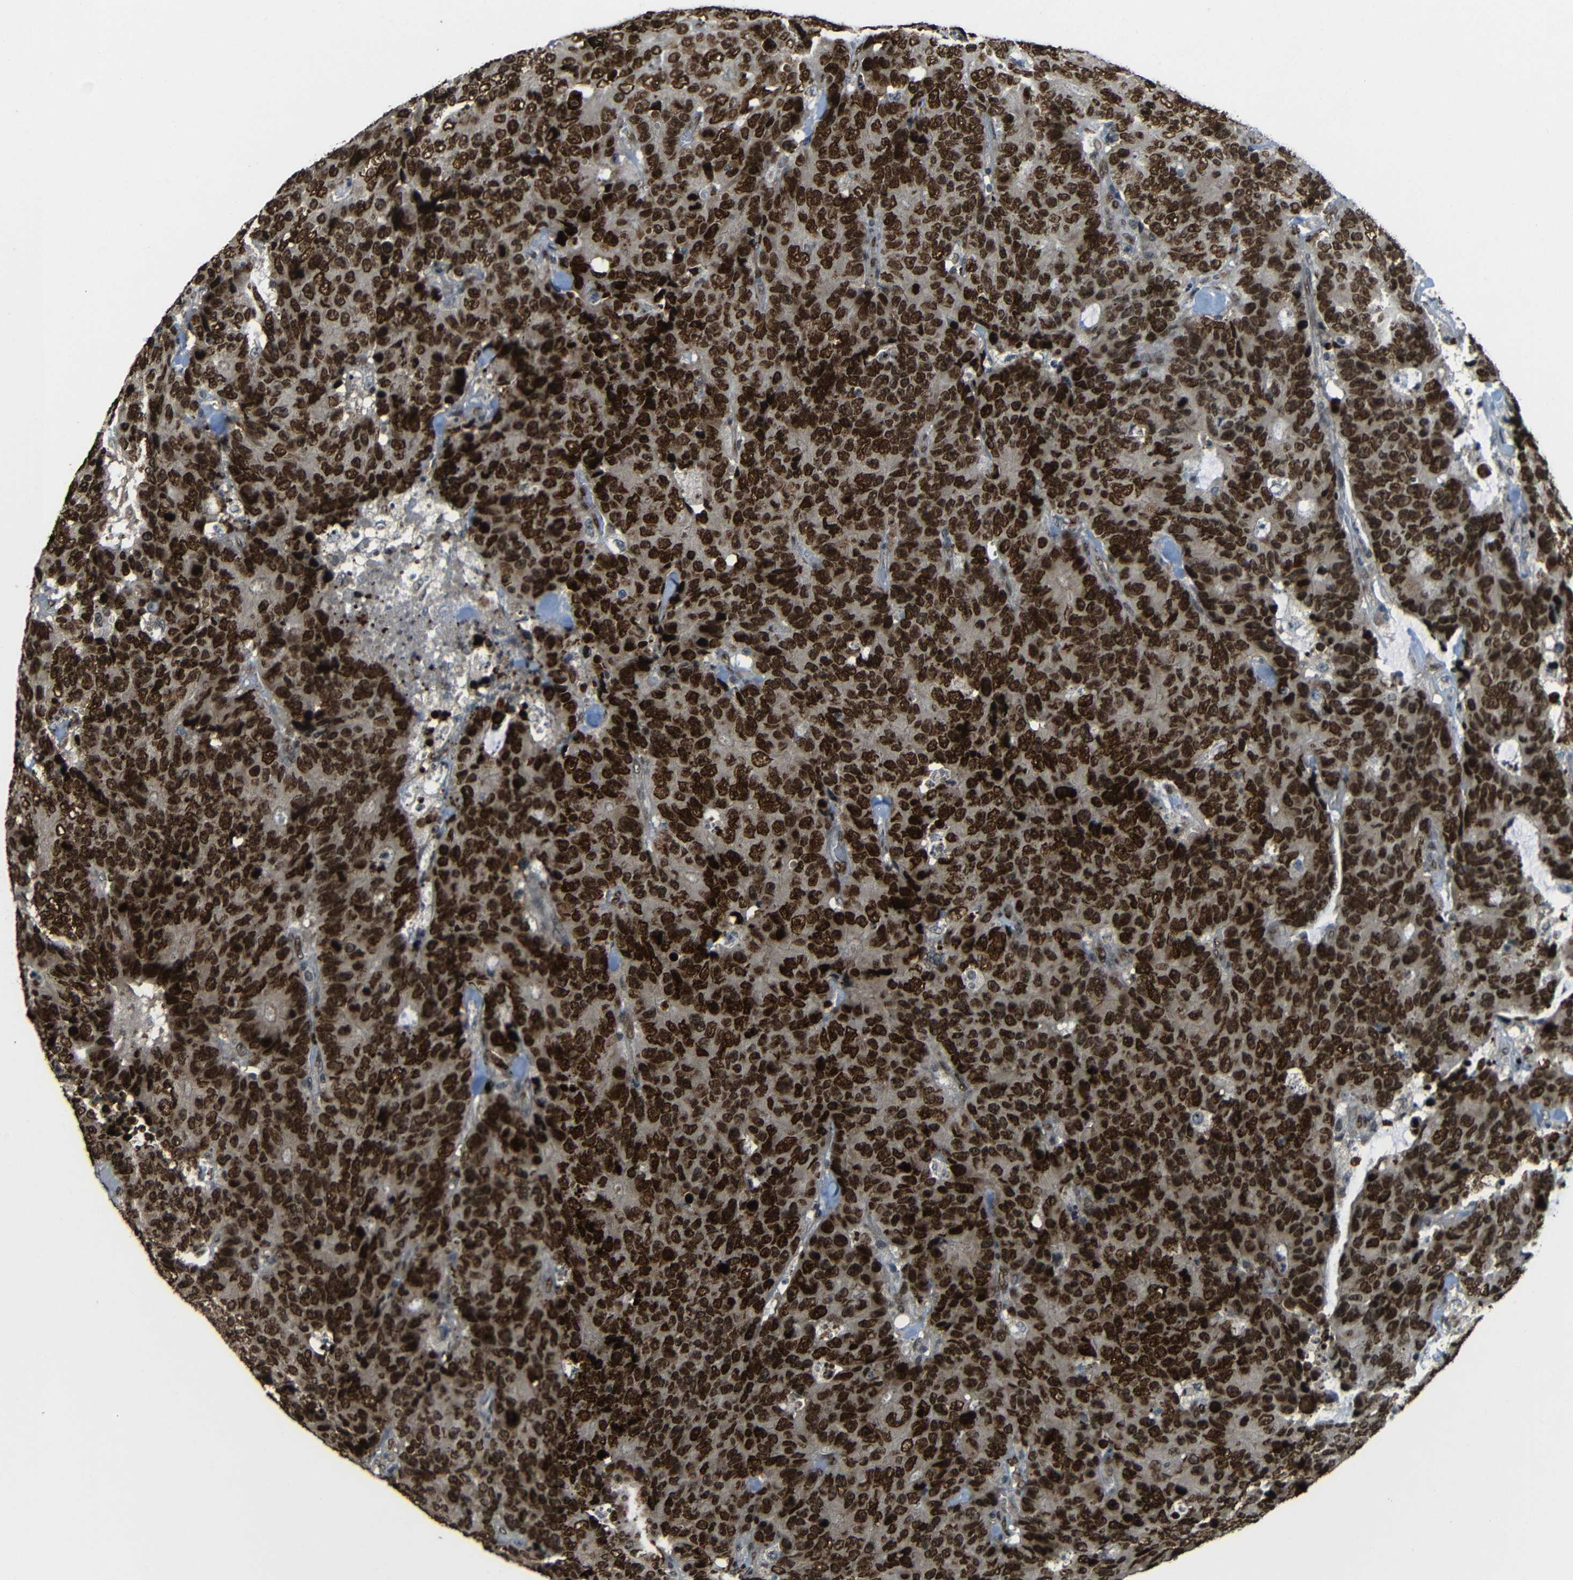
{"staining": {"intensity": "strong", "quantity": ">75%", "location": "nuclear"}, "tissue": "colorectal cancer", "cell_type": "Tumor cells", "image_type": "cancer", "snomed": [{"axis": "morphology", "description": "Adenocarcinoma, NOS"}, {"axis": "topography", "description": "Colon"}], "caption": "Immunohistochemistry (IHC) micrograph of neoplastic tissue: human colorectal cancer stained using immunohistochemistry exhibits high levels of strong protein expression localized specifically in the nuclear of tumor cells, appearing as a nuclear brown color.", "gene": "PSIP1", "patient": {"sex": "female", "age": 86}}